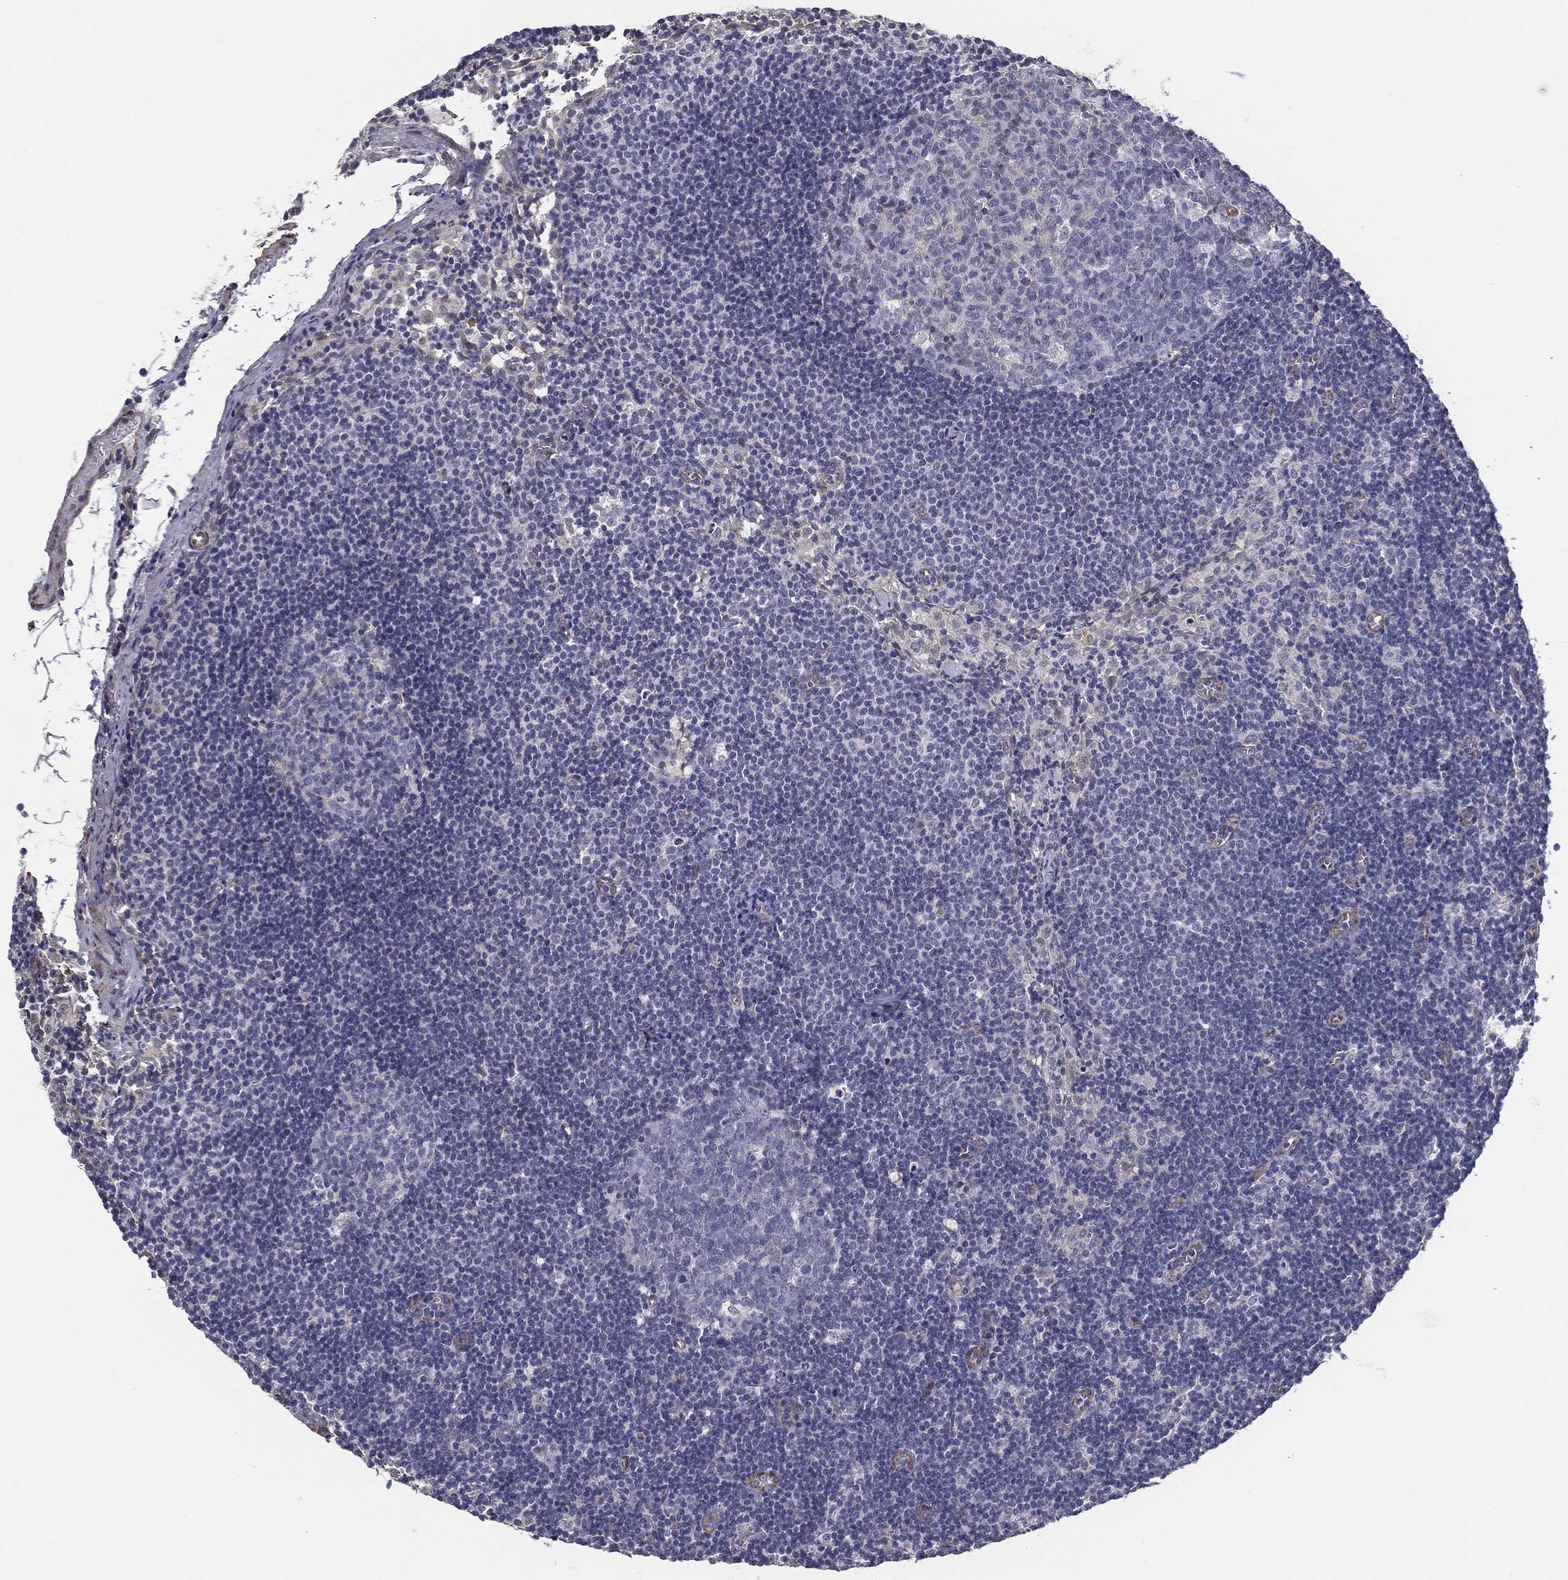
{"staining": {"intensity": "negative", "quantity": "none", "location": "none"}, "tissue": "lymph node", "cell_type": "Germinal center cells", "image_type": "normal", "snomed": [{"axis": "morphology", "description": "Normal tissue, NOS"}, {"axis": "topography", "description": "Lymph node"}], "caption": "There is no significant positivity in germinal center cells of lymph node. (Brightfield microscopy of DAB immunohistochemistry (IHC) at high magnification).", "gene": "LRRC56", "patient": {"sex": "female", "age": 34}}